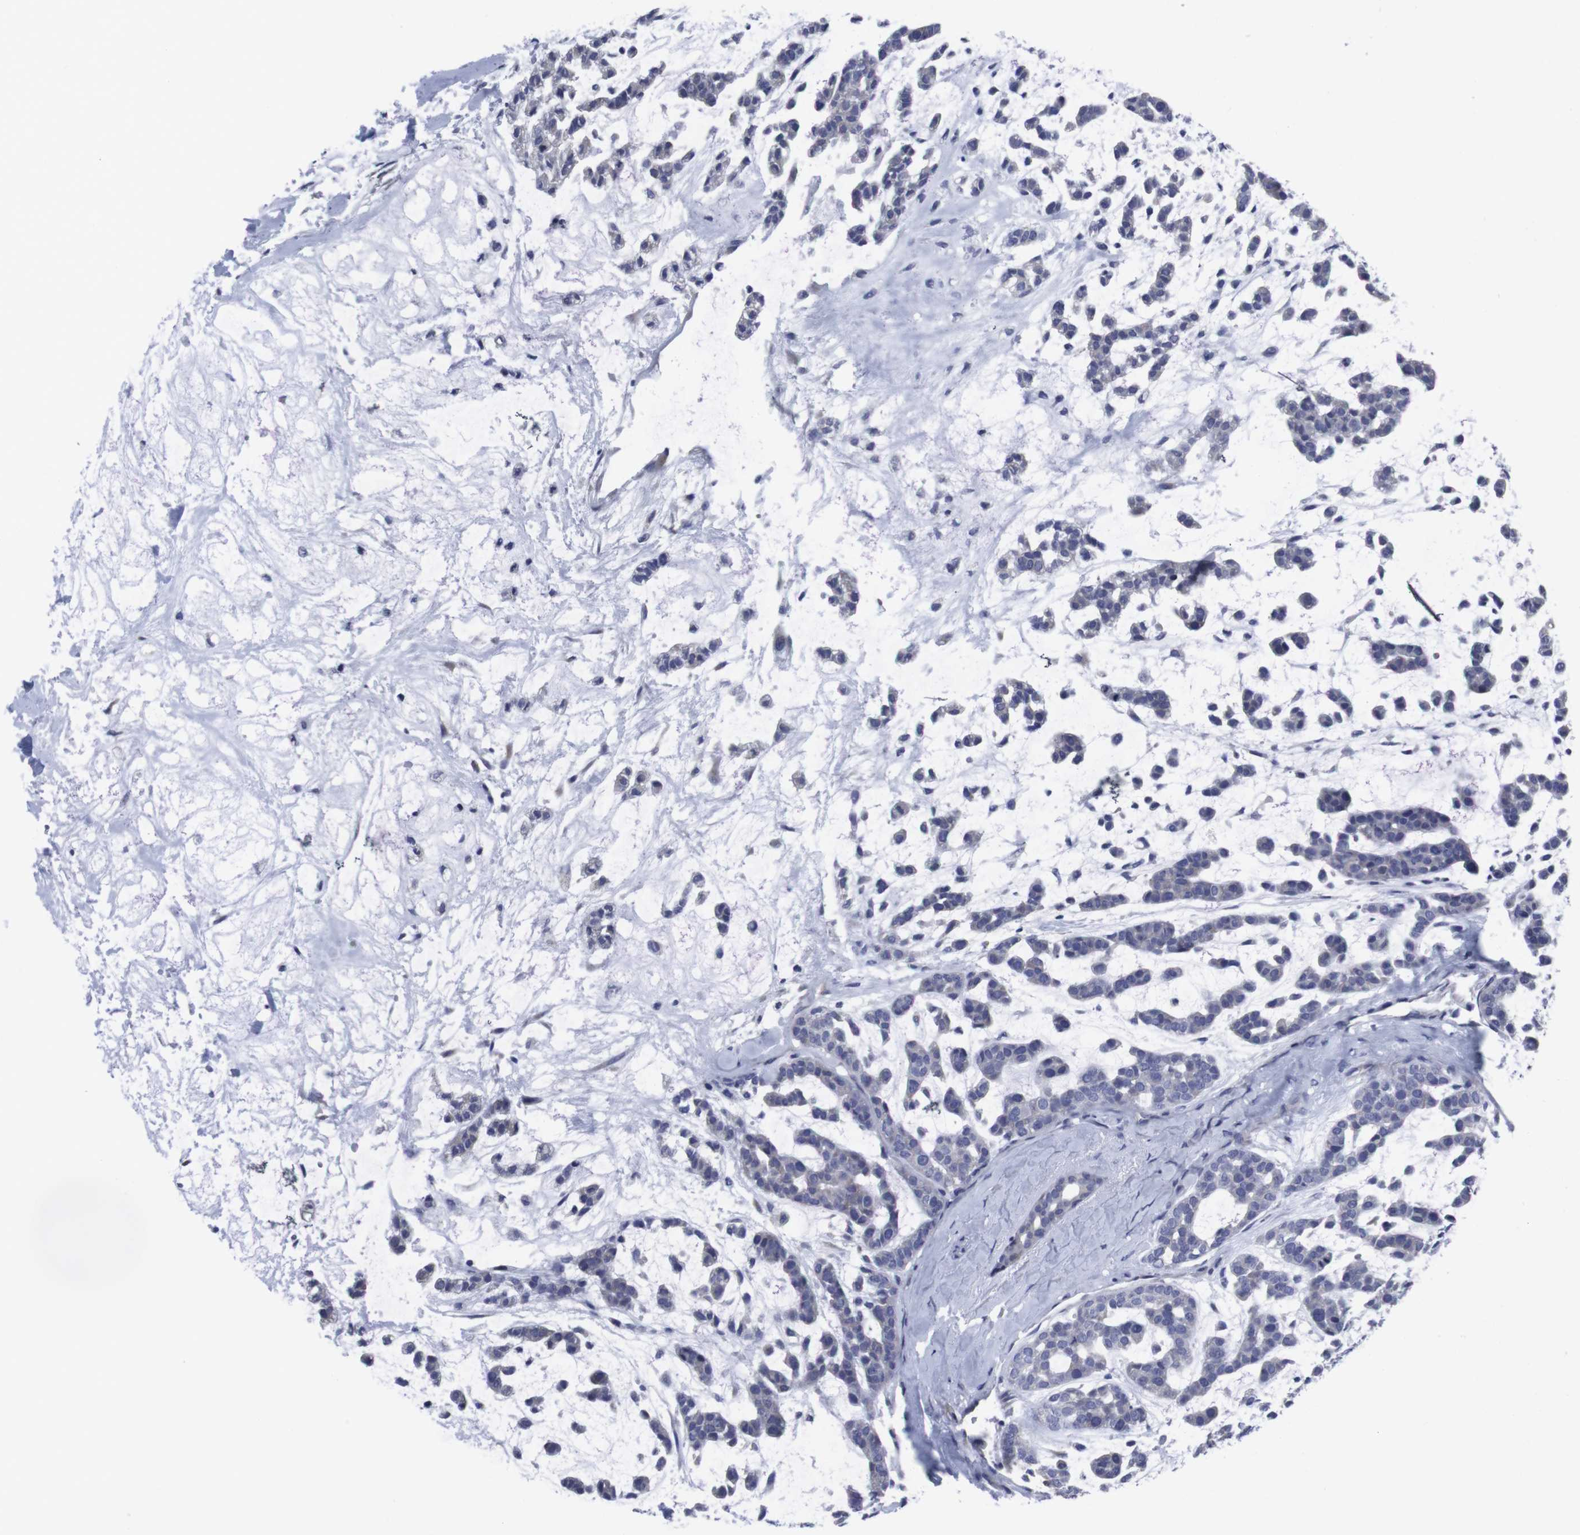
{"staining": {"intensity": "negative", "quantity": "none", "location": "none"}, "tissue": "head and neck cancer", "cell_type": "Tumor cells", "image_type": "cancer", "snomed": [{"axis": "morphology", "description": "Adenocarcinoma, NOS"}, {"axis": "morphology", "description": "Adenoma, NOS"}, {"axis": "topography", "description": "Head-Neck"}], "caption": "Immunohistochemistry of adenoma (head and neck) shows no expression in tumor cells.", "gene": "SNCG", "patient": {"sex": "female", "age": 55}}